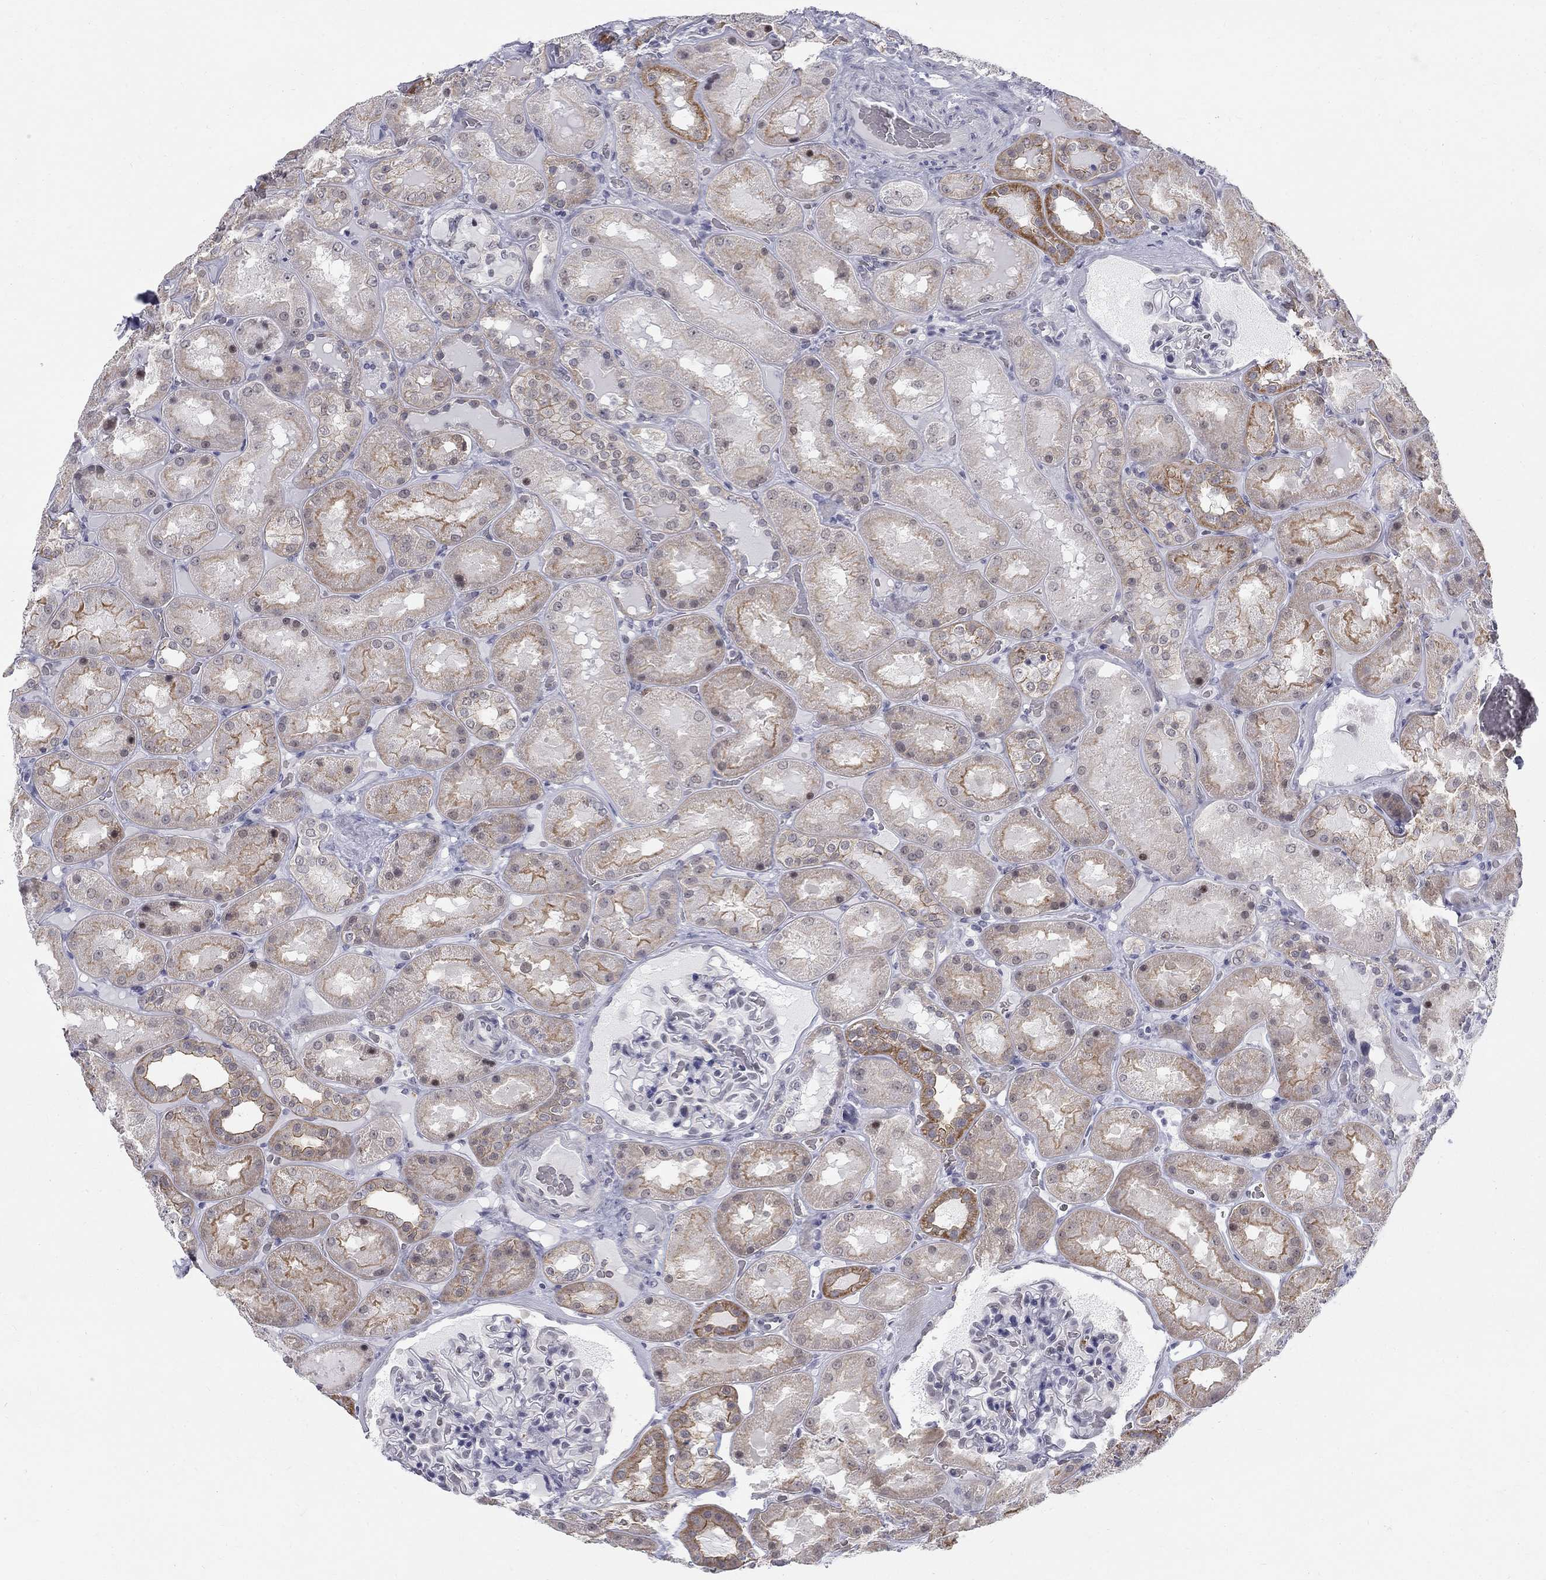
{"staining": {"intensity": "negative", "quantity": "none", "location": "none"}, "tissue": "kidney", "cell_type": "Cells in glomeruli", "image_type": "normal", "snomed": [{"axis": "morphology", "description": "Normal tissue, NOS"}, {"axis": "topography", "description": "Kidney"}], "caption": "The IHC image has no significant positivity in cells in glomeruli of kidney. The staining is performed using DAB (3,3'-diaminobenzidine) brown chromogen with nuclei counter-stained in using hematoxylin.", "gene": "DMTN", "patient": {"sex": "male", "age": 73}}